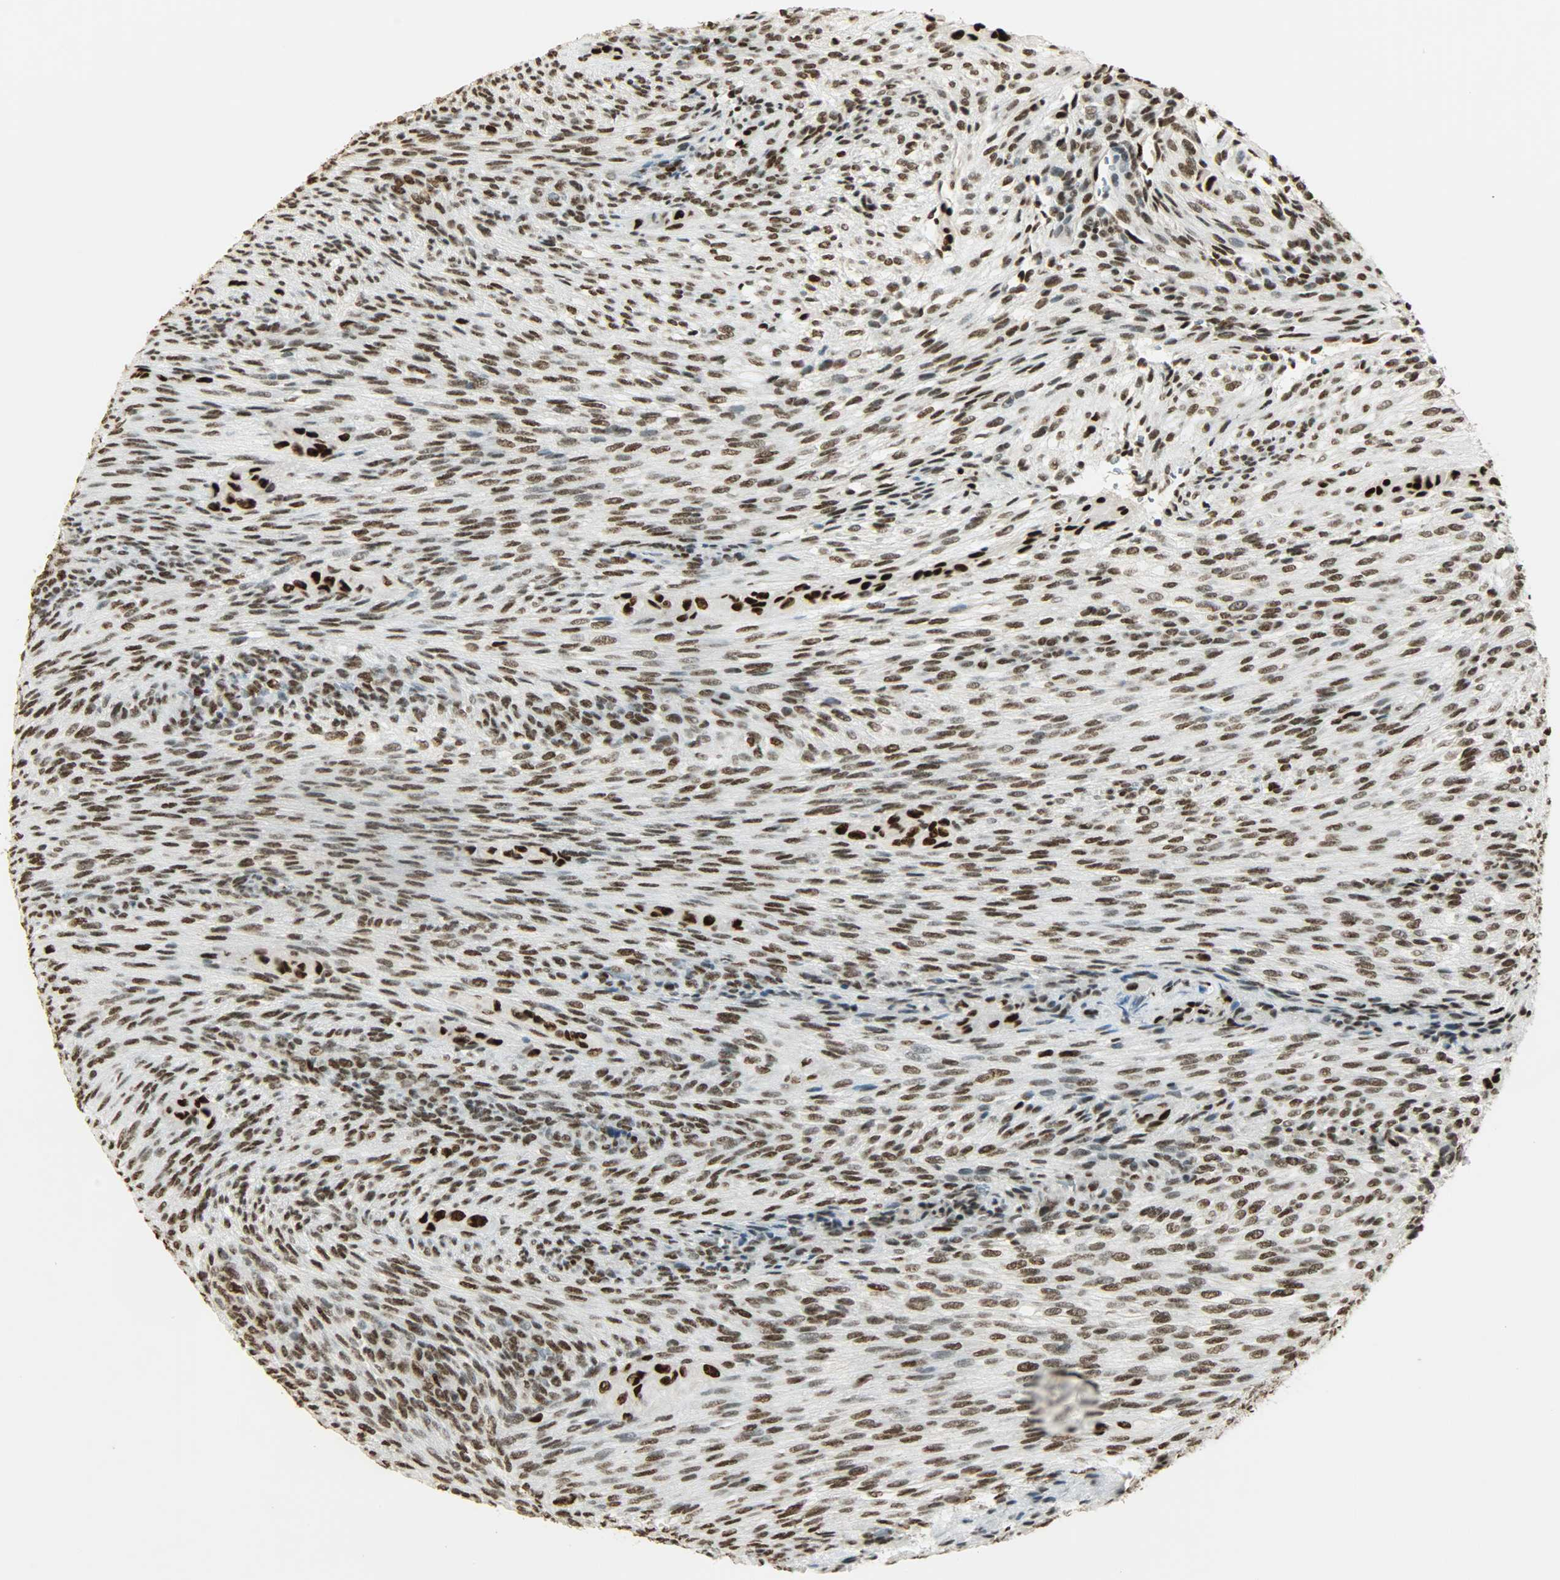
{"staining": {"intensity": "strong", "quantity": ">75%", "location": "nuclear"}, "tissue": "glioma", "cell_type": "Tumor cells", "image_type": "cancer", "snomed": [{"axis": "morphology", "description": "Glioma, malignant, High grade"}, {"axis": "topography", "description": "Cerebral cortex"}], "caption": "Malignant glioma (high-grade) stained for a protein exhibits strong nuclear positivity in tumor cells.", "gene": "MYEF2", "patient": {"sex": "female", "age": 55}}